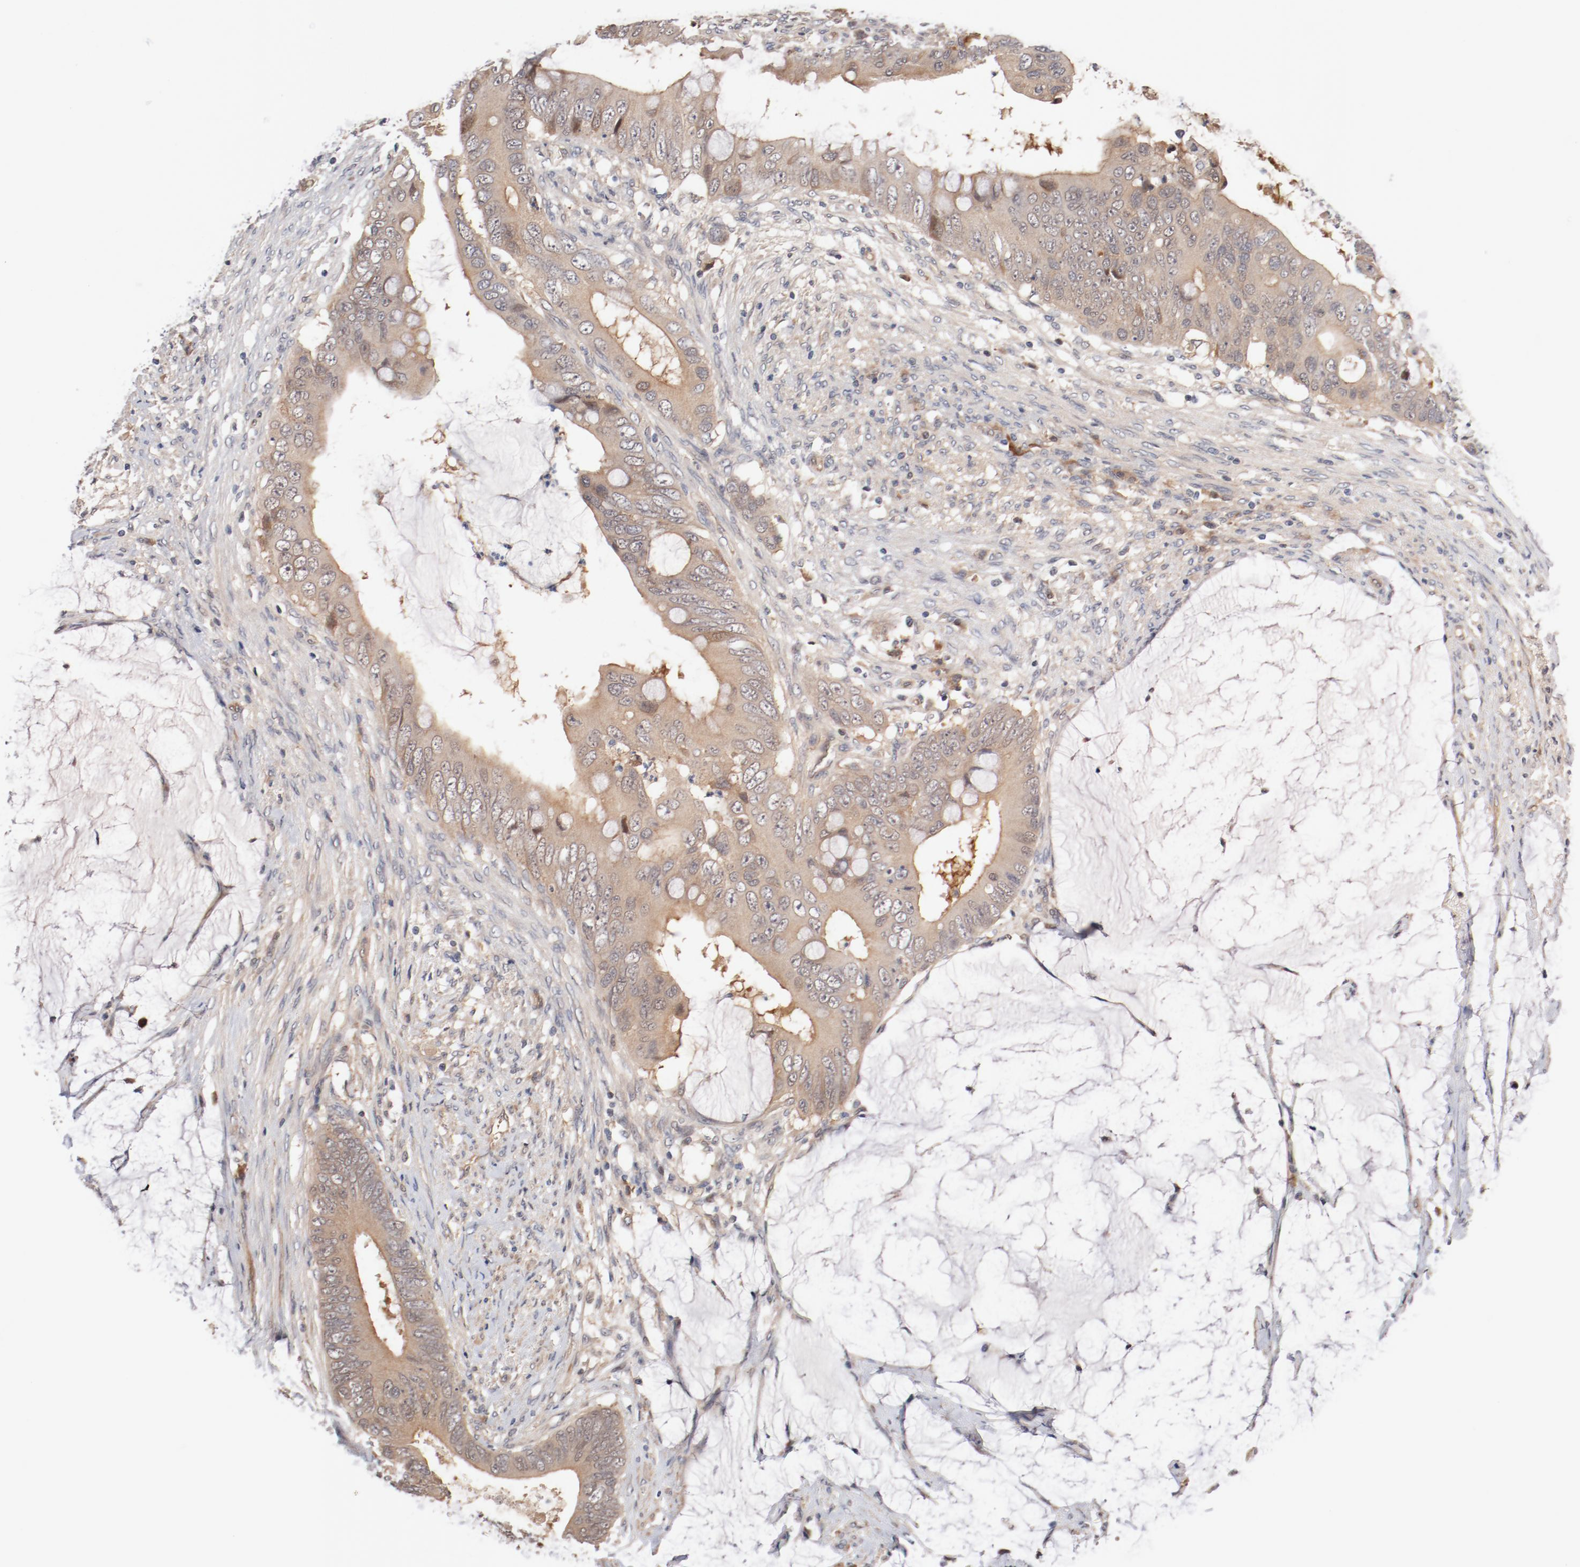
{"staining": {"intensity": "weak", "quantity": ">75%", "location": "cytoplasmic/membranous"}, "tissue": "colorectal cancer", "cell_type": "Tumor cells", "image_type": "cancer", "snomed": [{"axis": "morphology", "description": "Normal tissue, NOS"}, {"axis": "morphology", "description": "Adenocarcinoma, NOS"}, {"axis": "topography", "description": "Rectum"}, {"axis": "topography", "description": "Peripheral nerve tissue"}], "caption": "Immunohistochemistry of colorectal adenocarcinoma reveals low levels of weak cytoplasmic/membranous positivity in approximately >75% of tumor cells. (DAB (3,3'-diaminobenzidine) IHC, brown staining for protein, blue staining for nuclei).", "gene": "PITPNM2", "patient": {"sex": "female", "age": 77}}